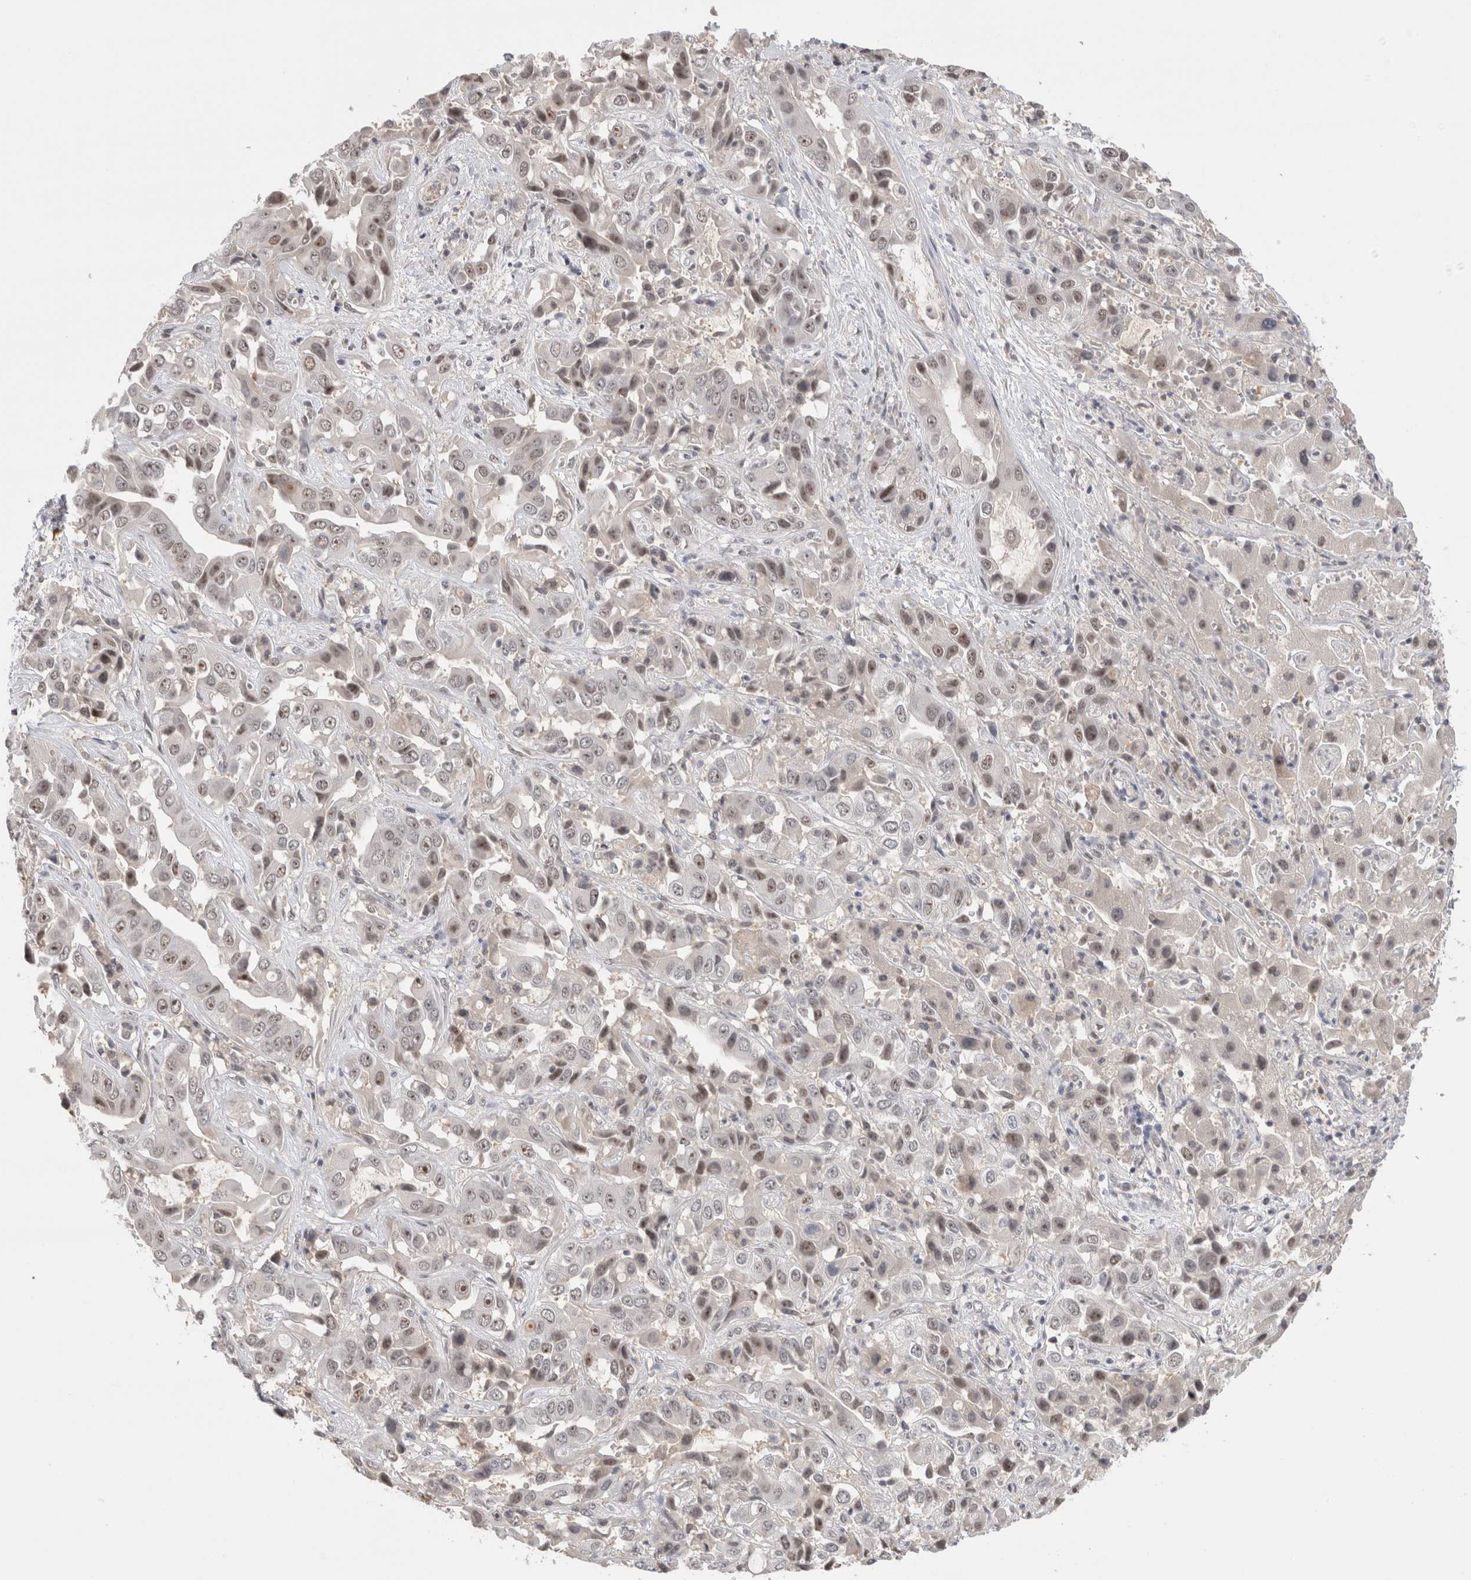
{"staining": {"intensity": "moderate", "quantity": ">75%", "location": "nuclear"}, "tissue": "liver cancer", "cell_type": "Tumor cells", "image_type": "cancer", "snomed": [{"axis": "morphology", "description": "Cholangiocarcinoma"}, {"axis": "topography", "description": "Liver"}], "caption": "DAB (3,3'-diaminobenzidine) immunohistochemical staining of liver cancer exhibits moderate nuclear protein staining in about >75% of tumor cells. The protein of interest is shown in brown color, while the nuclei are stained blue.", "gene": "ZNF24", "patient": {"sex": "female", "age": 52}}